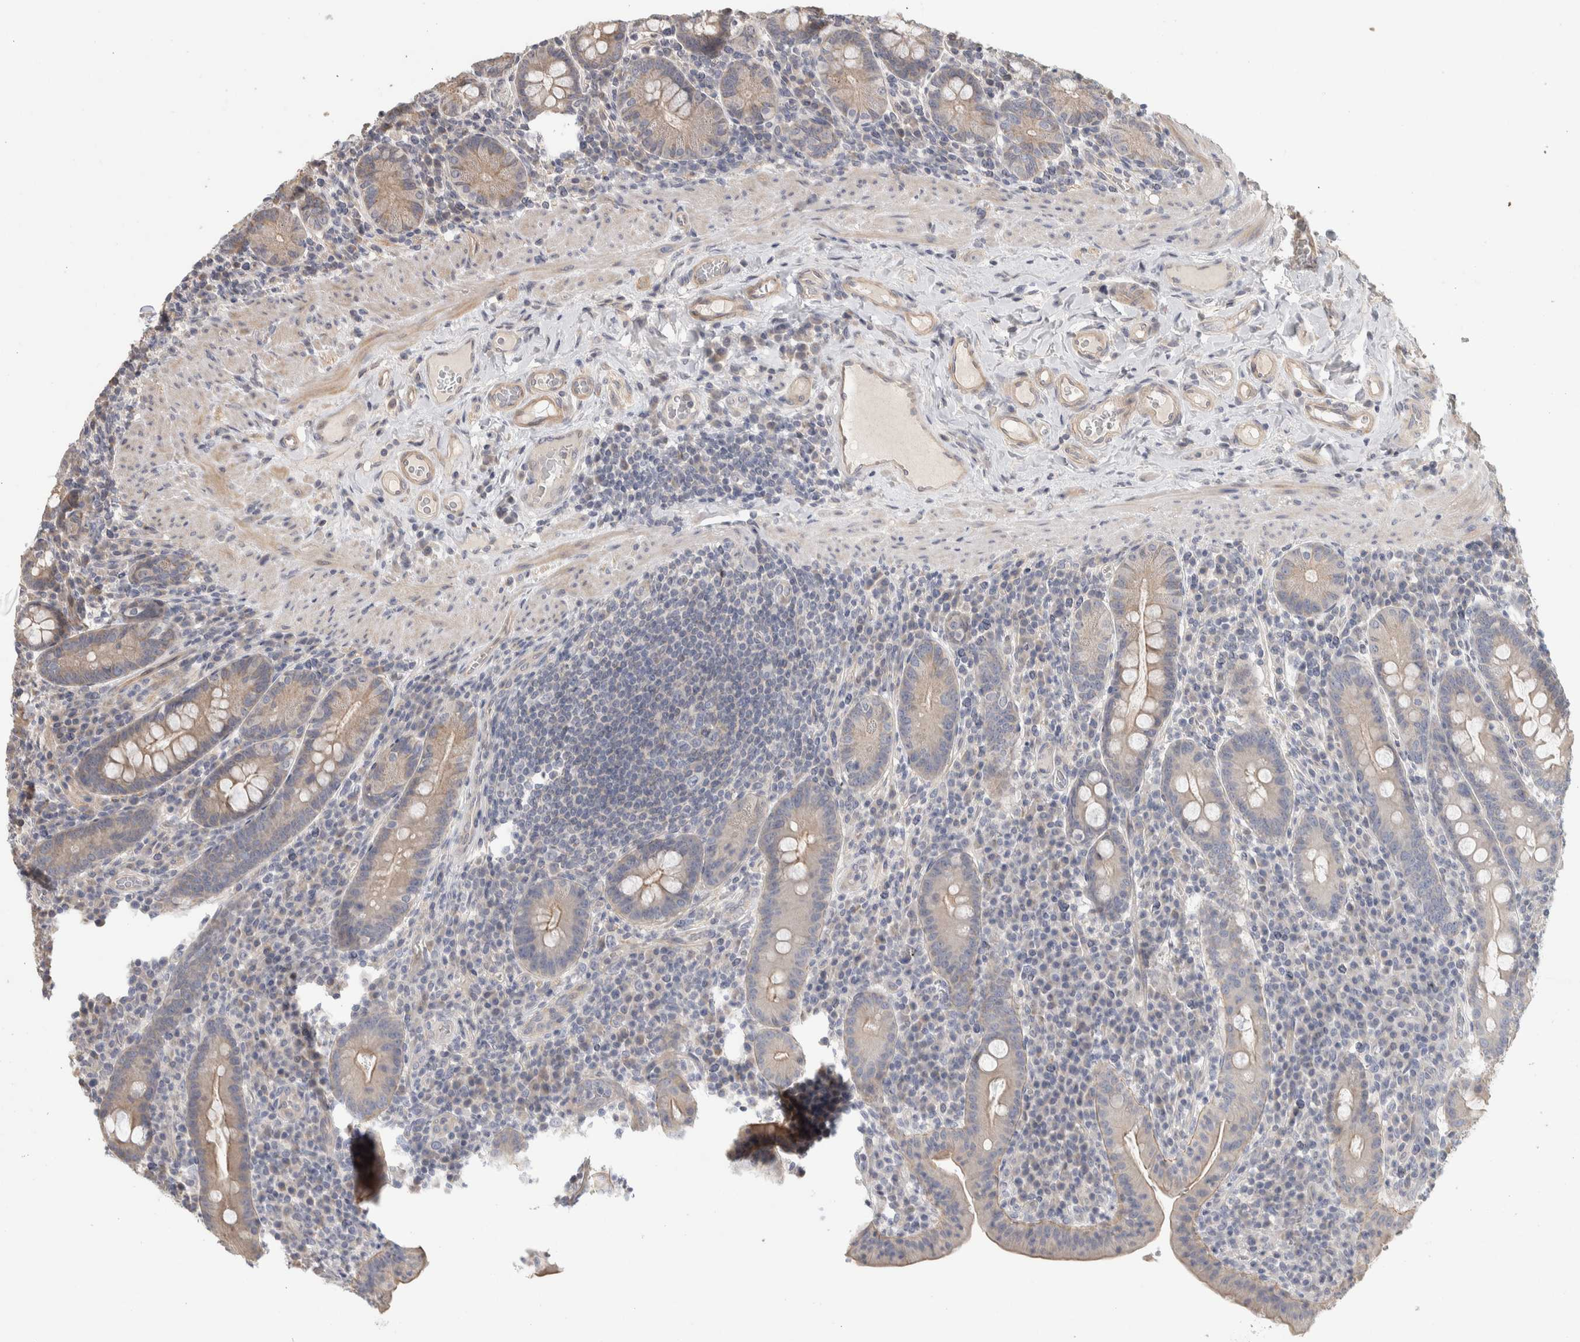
{"staining": {"intensity": "moderate", "quantity": ">75%", "location": "cytoplasmic/membranous"}, "tissue": "duodenum", "cell_type": "Glandular cells", "image_type": "normal", "snomed": [{"axis": "morphology", "description": "Normal tissue, NOS"}, {"axis": "morphology", "description": "Adenocarcinoma, NOS"}, {"axis": "topography", "description": "Pancreas"}, {"axis": "topography", "description": "Duodenum"}], "caption": "High-magnification brightfield microscopy of normal duodenum stained with DAB (3,3'-diaminobenzidine) (brown) and counterstained with hematoxylin (blue). glandular cells exhibit moderate cytoplasmic/membranous positivity is appreciated in about>75% of cells. The staining is performed using DAB brown chromogen to label protein expression. The nuclei are counter-stained blue using hematoxylin.", "gene": "DCXR", "patient": {"sex": "male", "age": 50}}